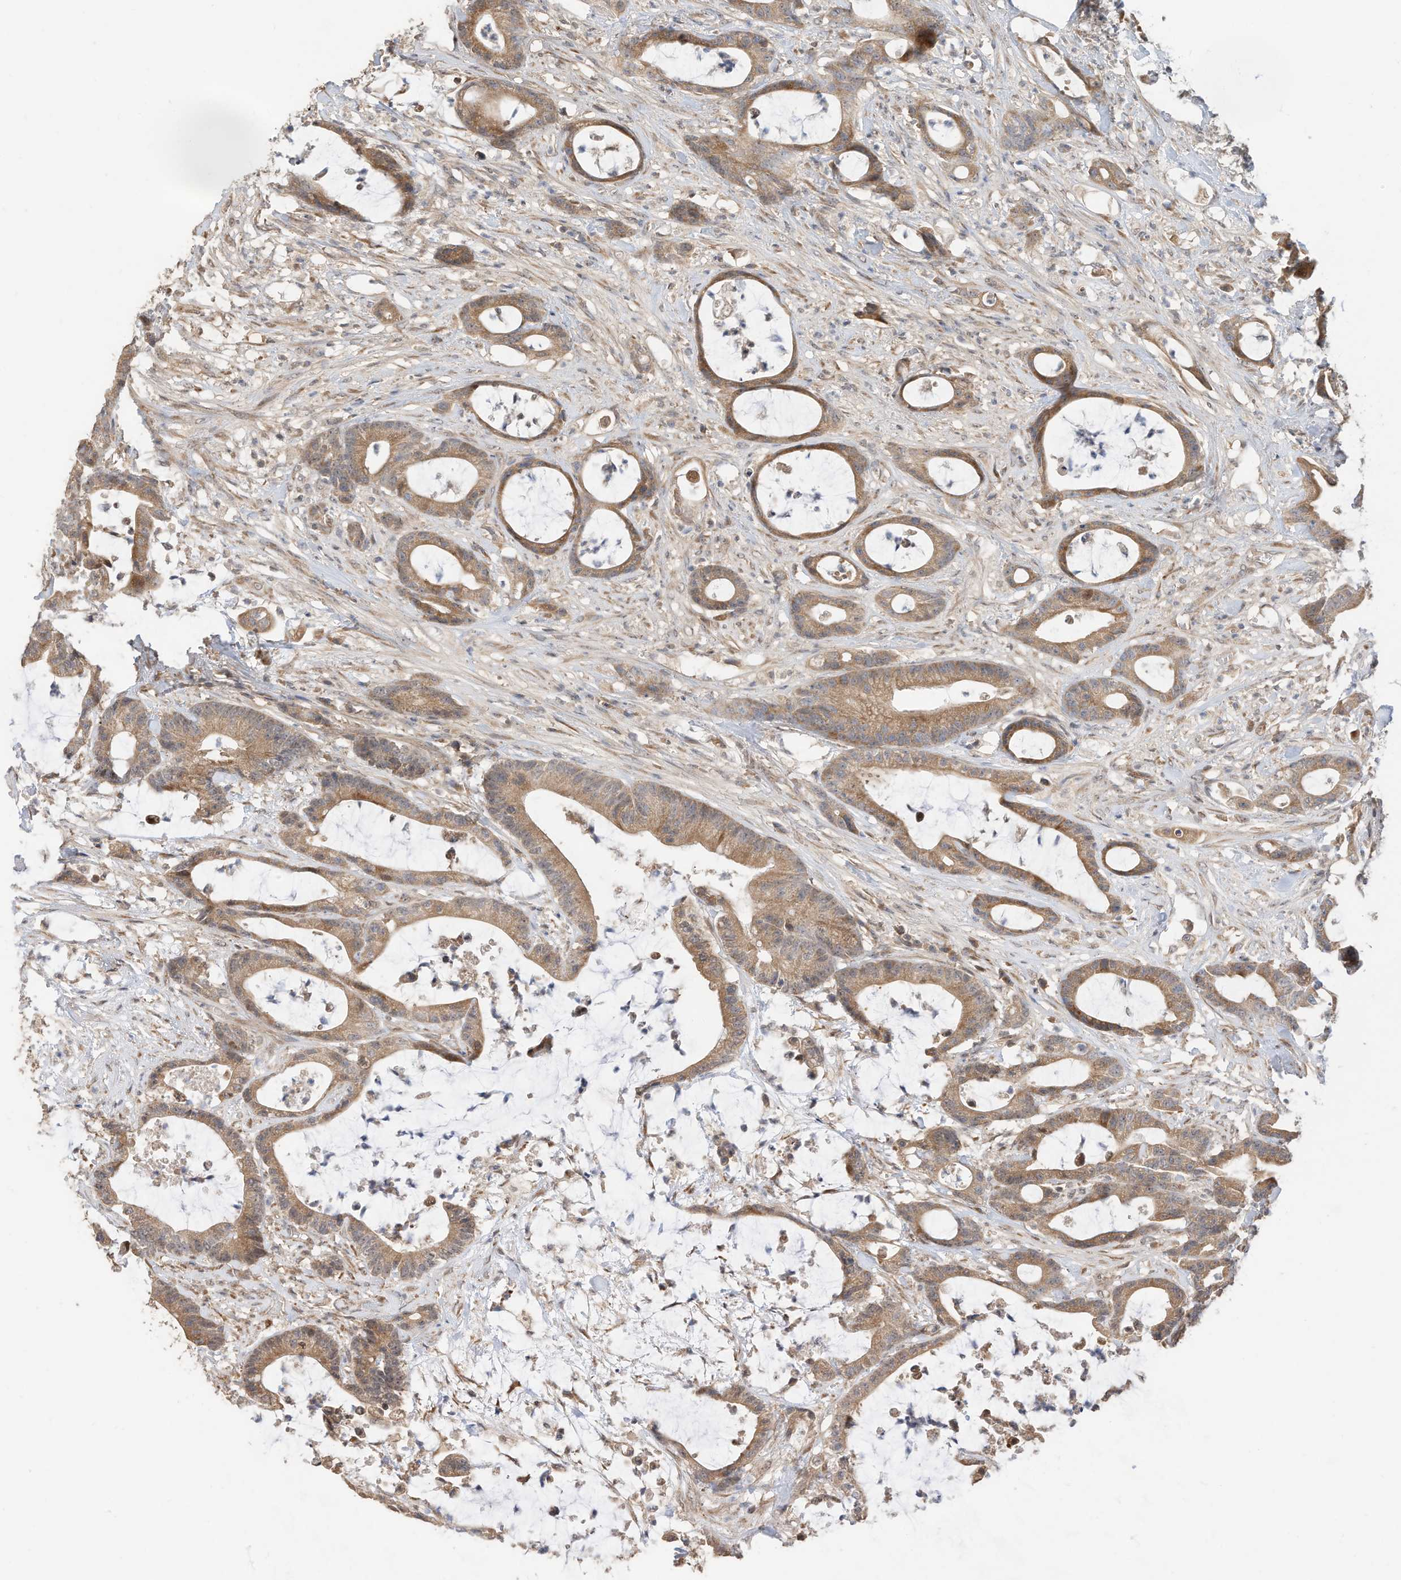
{"staining": {"intensity": "moderate", "quantity": ">75%", "location": "cytoplasmic/membranous"}, "tissue": "colorectal cancer", "cell_type": "Tumor cells", "image_type": "cancer", "snomed": [{"axis": "morphology", "description": "Adenocarcinoma, NOS"}, {"axis": "topography", "description": "Colon"}], "caption": "Immunohistochemical staining of colorectal adenocarcinoma exhibits moderate cytoplasmic/membranous protein staining in about >75% of tumor cells.", "gene": "CAGE1", "patient": {"sex": "female", "age": 84}}